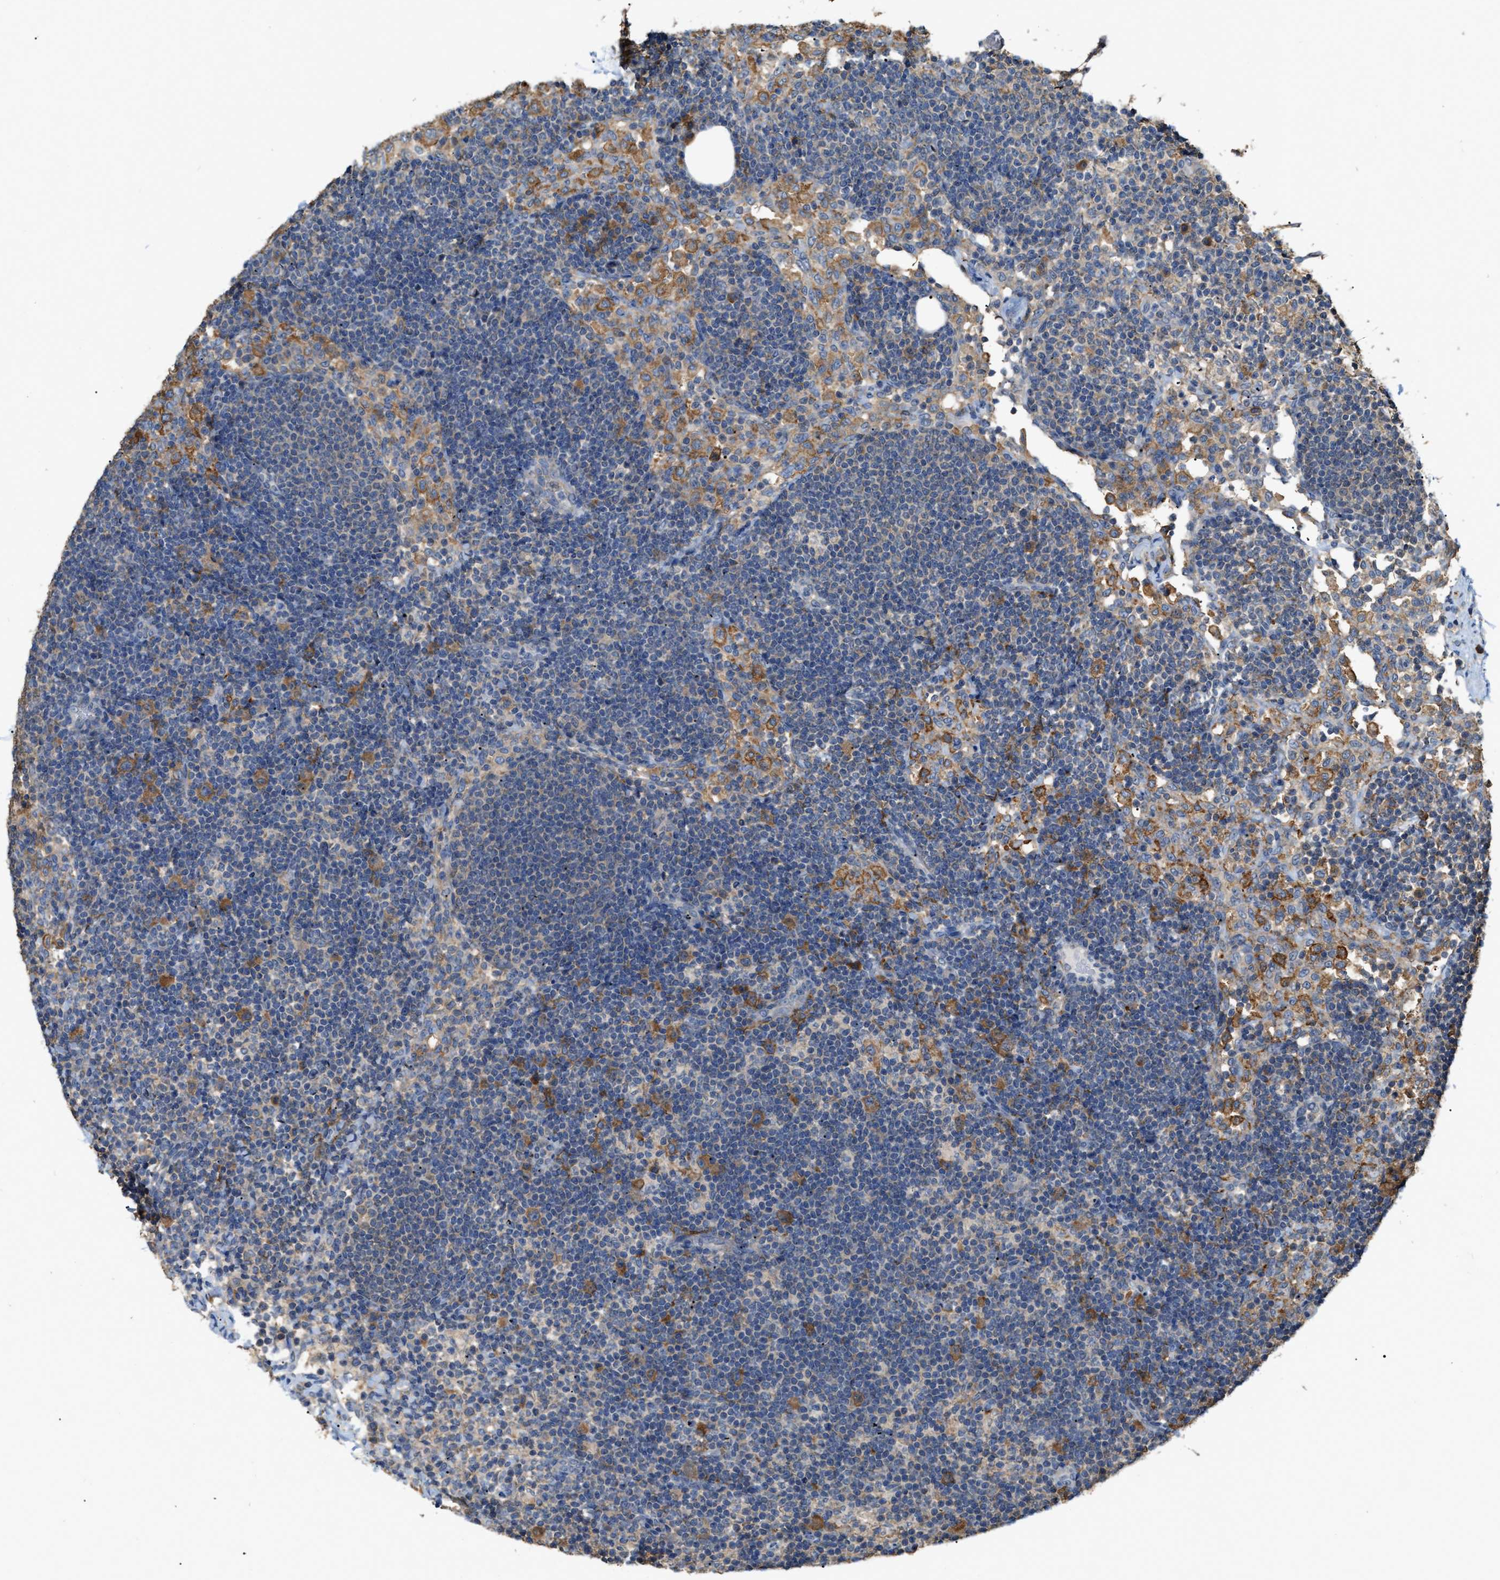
{"staining": {"intensity": "negative", "quantity": "none", "location": "none"}, "tissue": "lymph node", "cell_type": "Germinal center cells", "image_type": "normal", "snomed": [{"axis": "morphology", "description": "Normal tissue, NOS"}, {"axis": "morphology", "description": "Carcinoid, malignant, NOS"}, {"axis": "topography", "description": "Lymph node"}], "caption": "Immunohistochemistry (IHC) micrograph of normal lymph node: lymph node stained with DAB (3,3'-diaminobenzidine) demonstrates no significant protein positivity in germinal center cells.", "gene": "GCN1", "patient": {"sex": "male", "age": 47}}